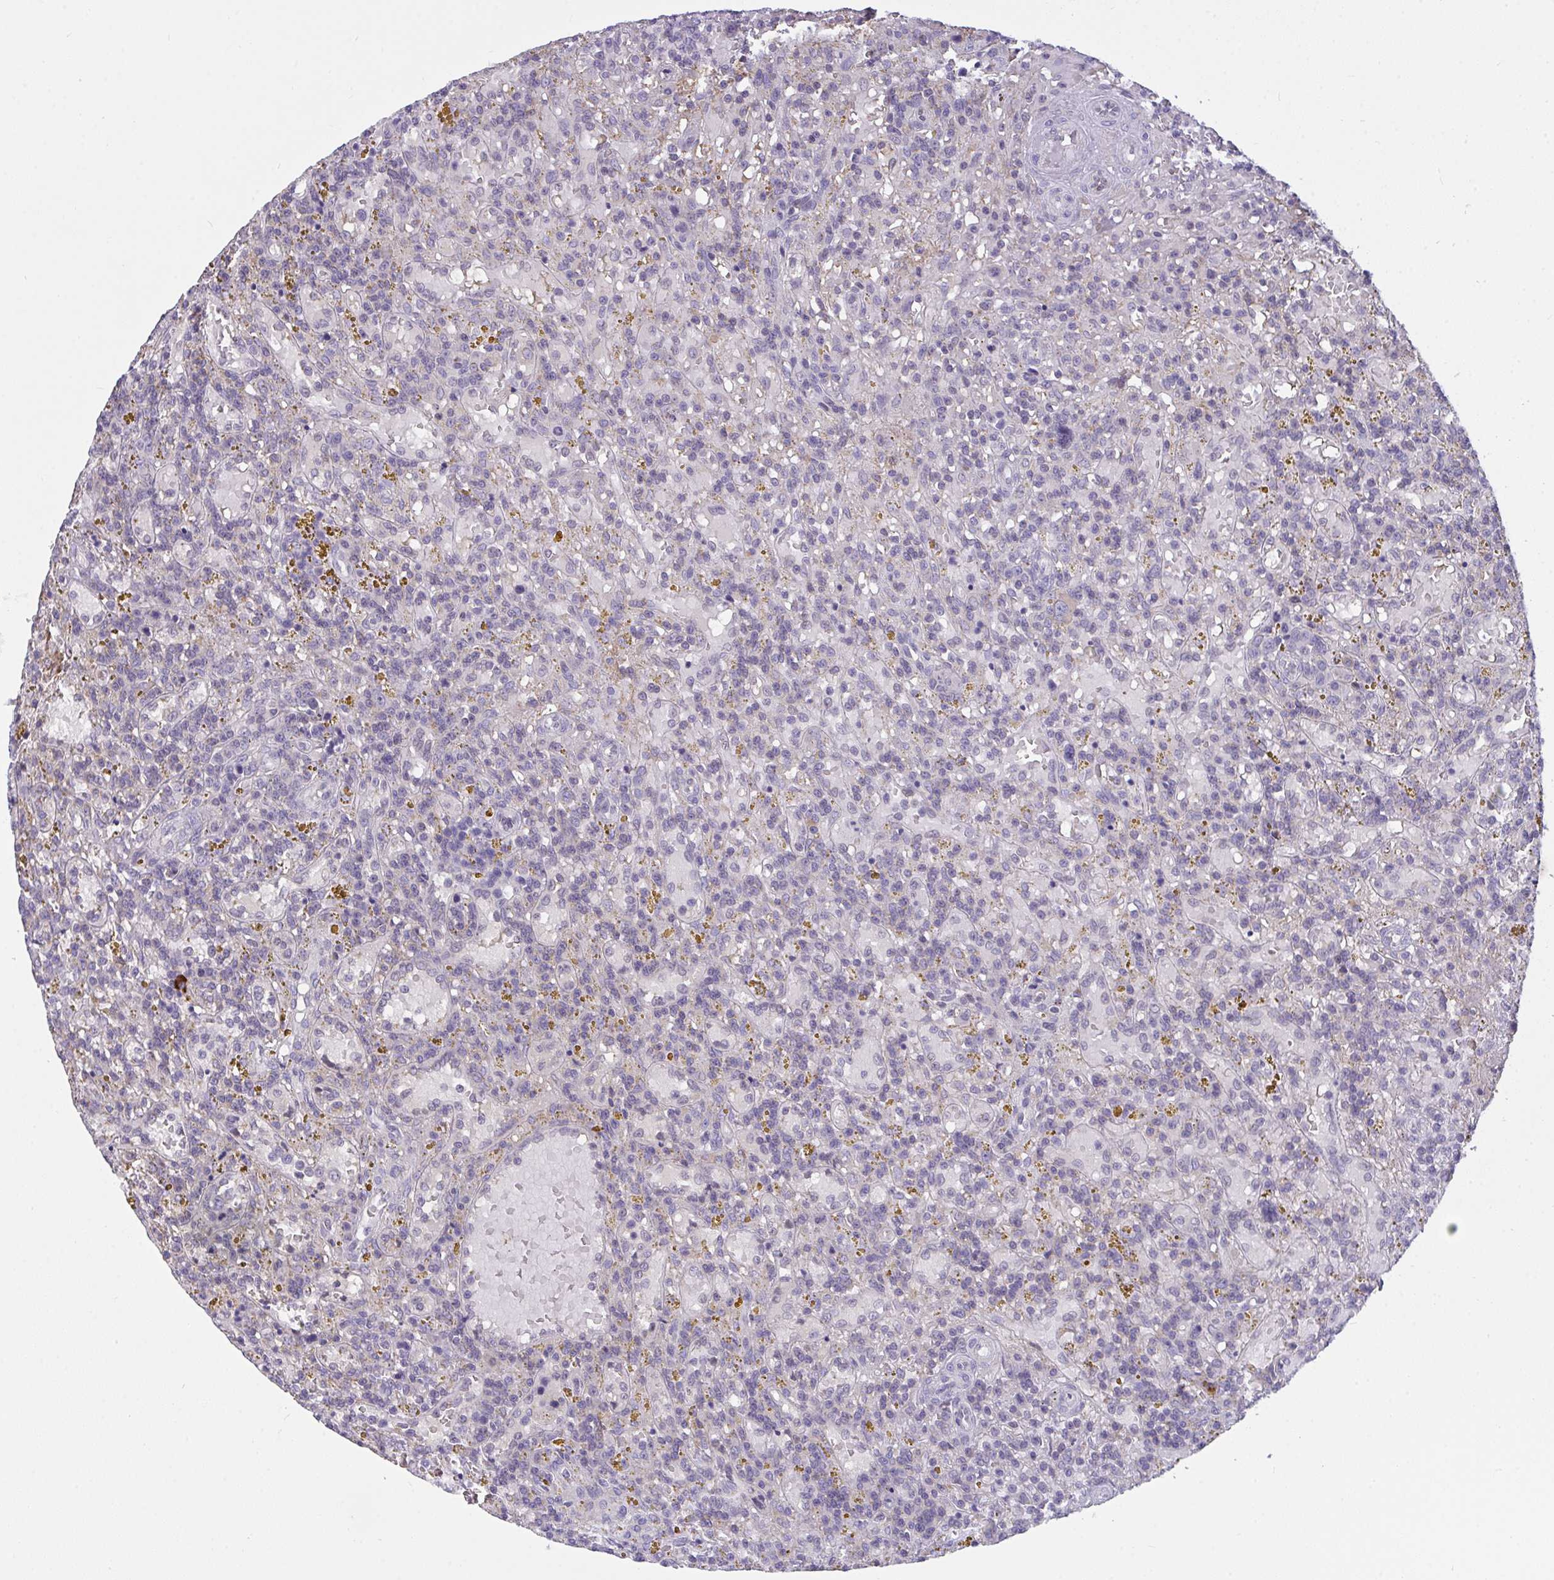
{"staining": {"intensity": "negative", "quantity": "none", "location": "none"}, "tissue": "lymphoma", "cell_type": "Tumor cells", "image_type": "cancer", "snomed": [{"axis": "morphology", "description": "Malignant lymphoma, non-Hodgkin's type, Low grade"}, {"axis": "topography", "description": "Spleen"}], "caption": "Micrograph shows no significant protein staining in tumor cells of lymphoma.", "gene": "SEMA6B", "patient": {"sex": "female", "age": 65}}